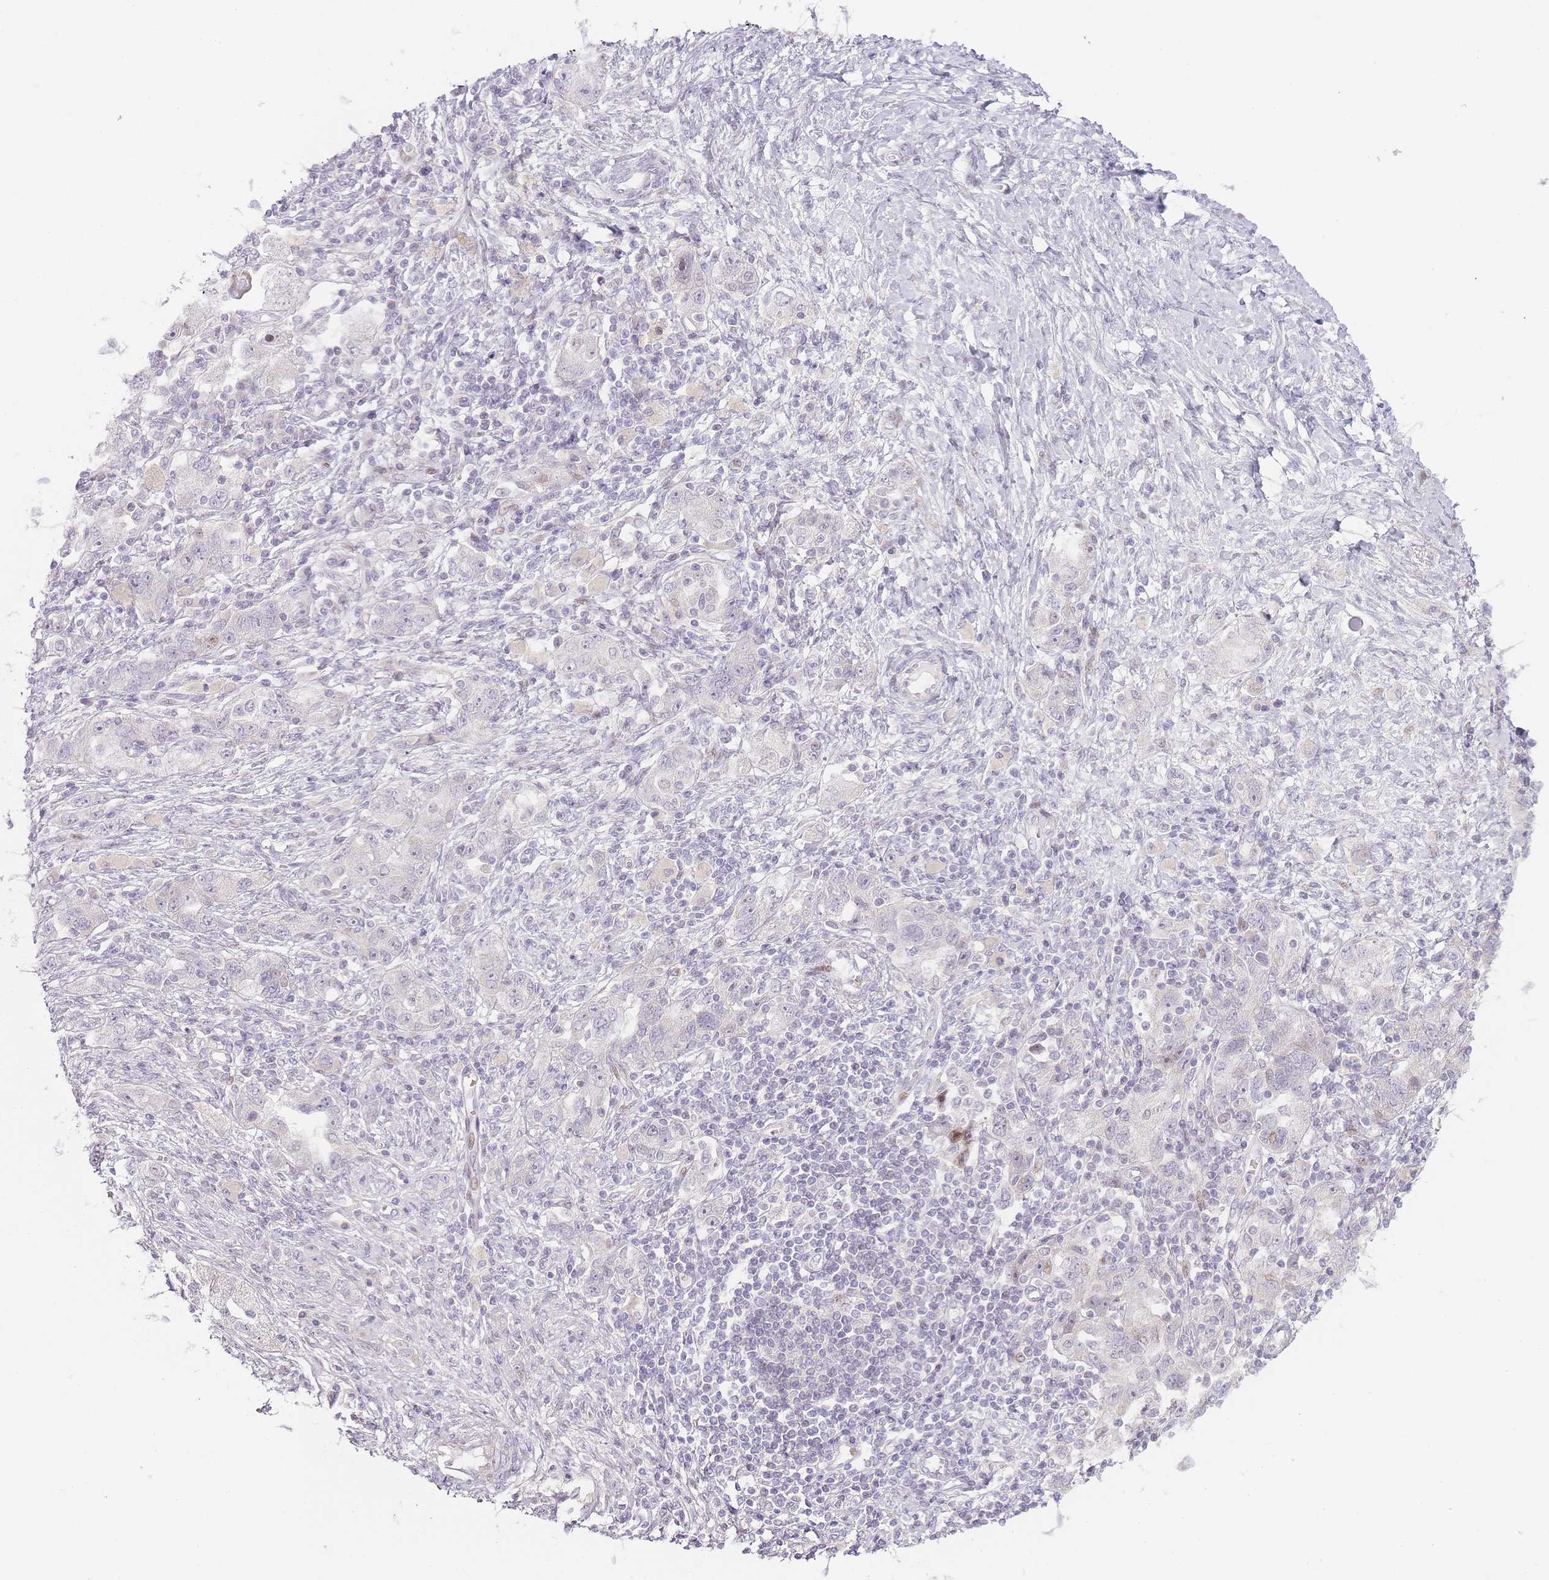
{"staining": {"intensity": "negative", "quantity": "none", "location": "none"}, "tissue": "ovarian cancer", "cell_type": "Tumor cells", "image_type": "cancer", "snomed": [{"axis": "morphology", "description": "Carcinoma, NOS"}, {"axis": "morphology", "description": "Cystadenocarcinoma, serous, NOS"}, {"axis": "topography", "description": "Ovary"}], "caption": "Human ovarian cancer stained for a protein using IHC shows no positivity in tumor cells.", "gene": "OGG1", "patient": {"sex": "female", "age": 69}}